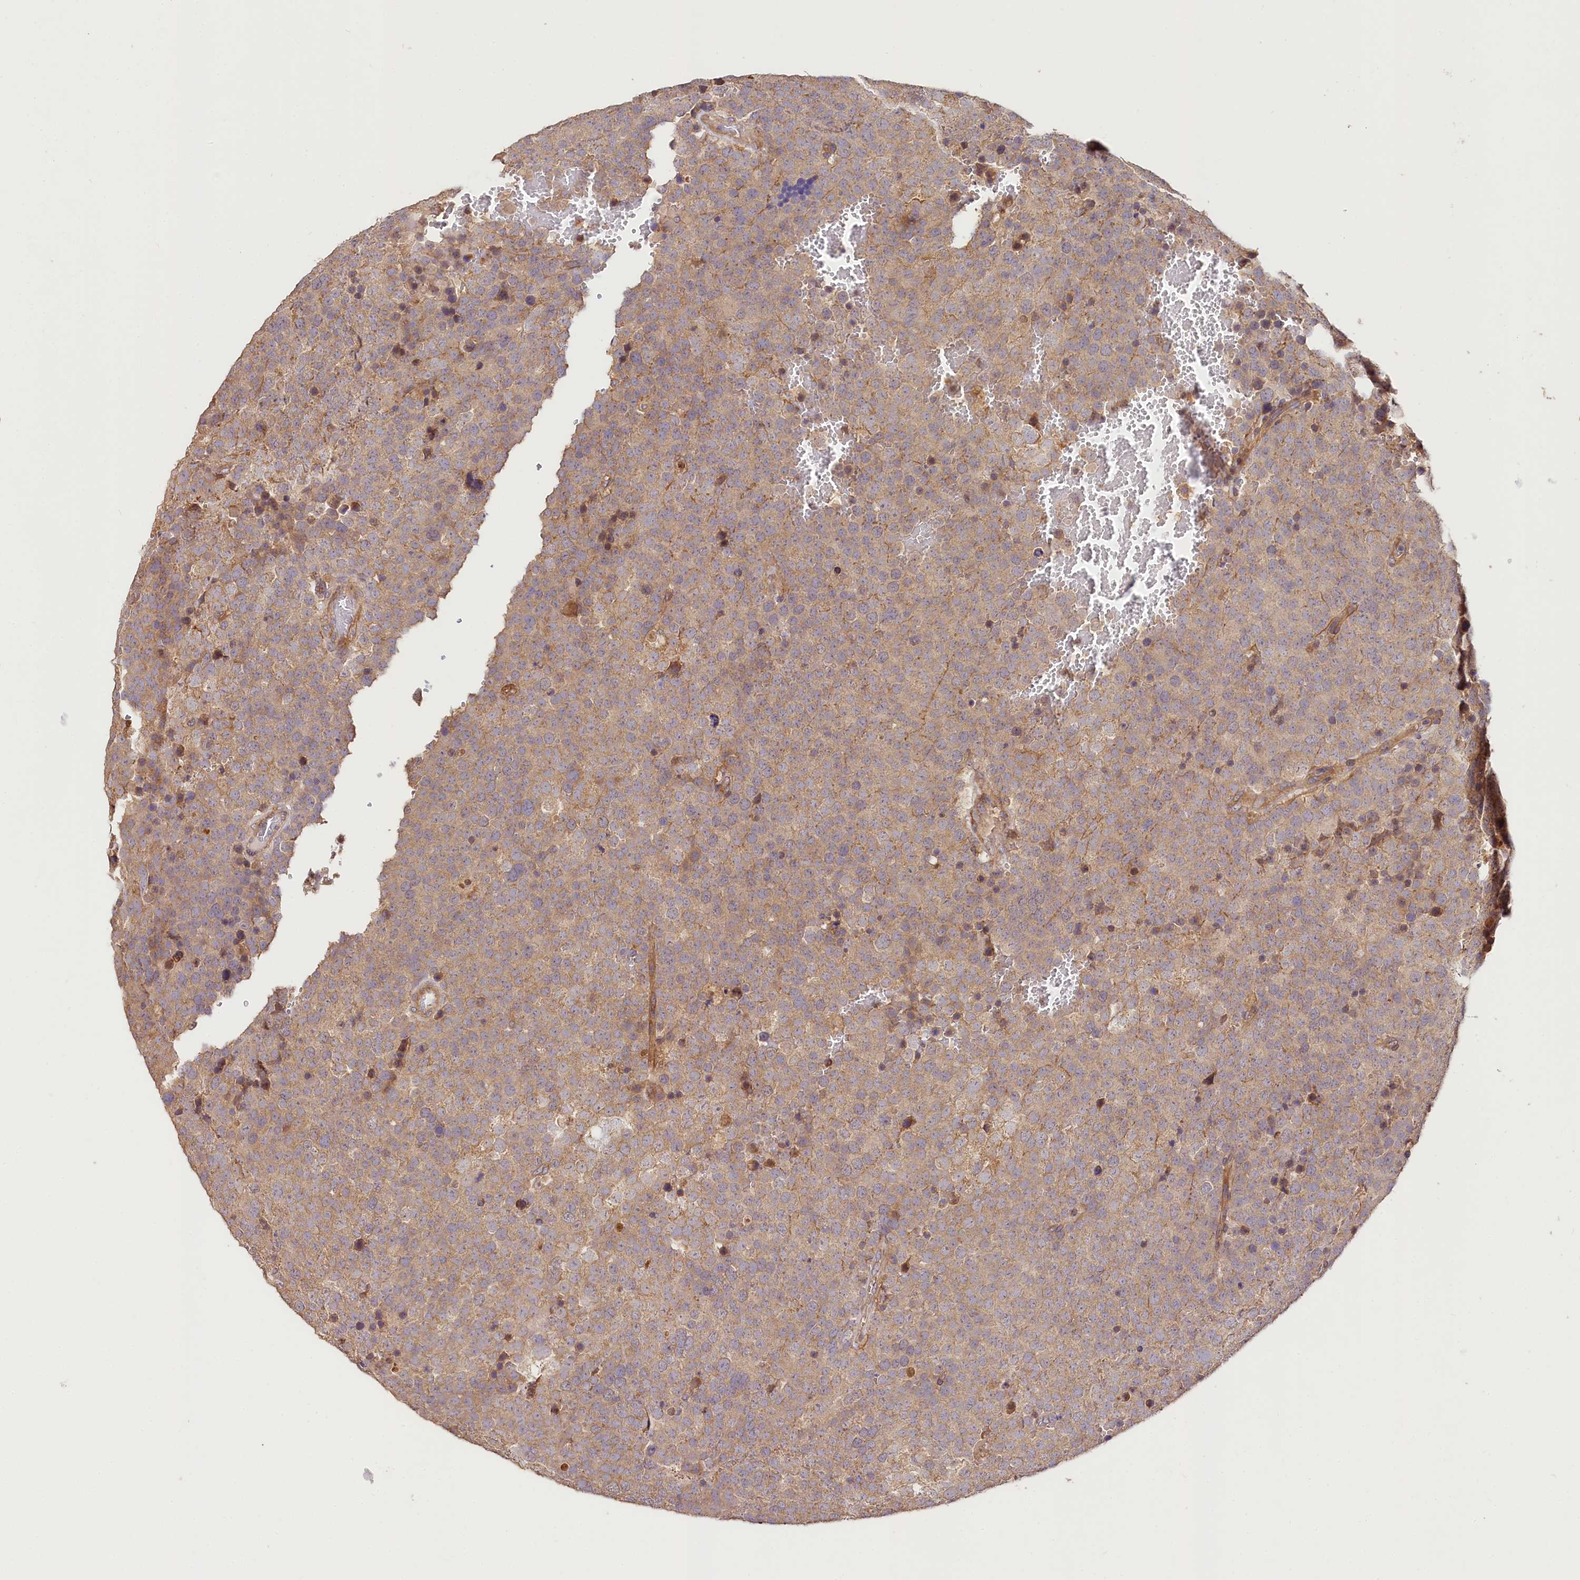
{"staining": {"intensity": "weak", "quantity": "25%-75%", "location": "cytoplasmic/membranous"}, "tissue": "testis cancer", "cell_type": "Tumor cells", "image_type": "cancer", "snomed": [{"axis": "morphology", "description": "Seminoma, NOS"}, {"axis": "topography", "description": "Testis"}], "caption": "This micrograph demonstrates immunohistochemistry staining of testis seminoma, with low weak cytoplasmic/membranous staining in approximately 25%-75% of tumor cells.", "gene": "CSAD", "patient": {"sex": "male", "age": 71}}